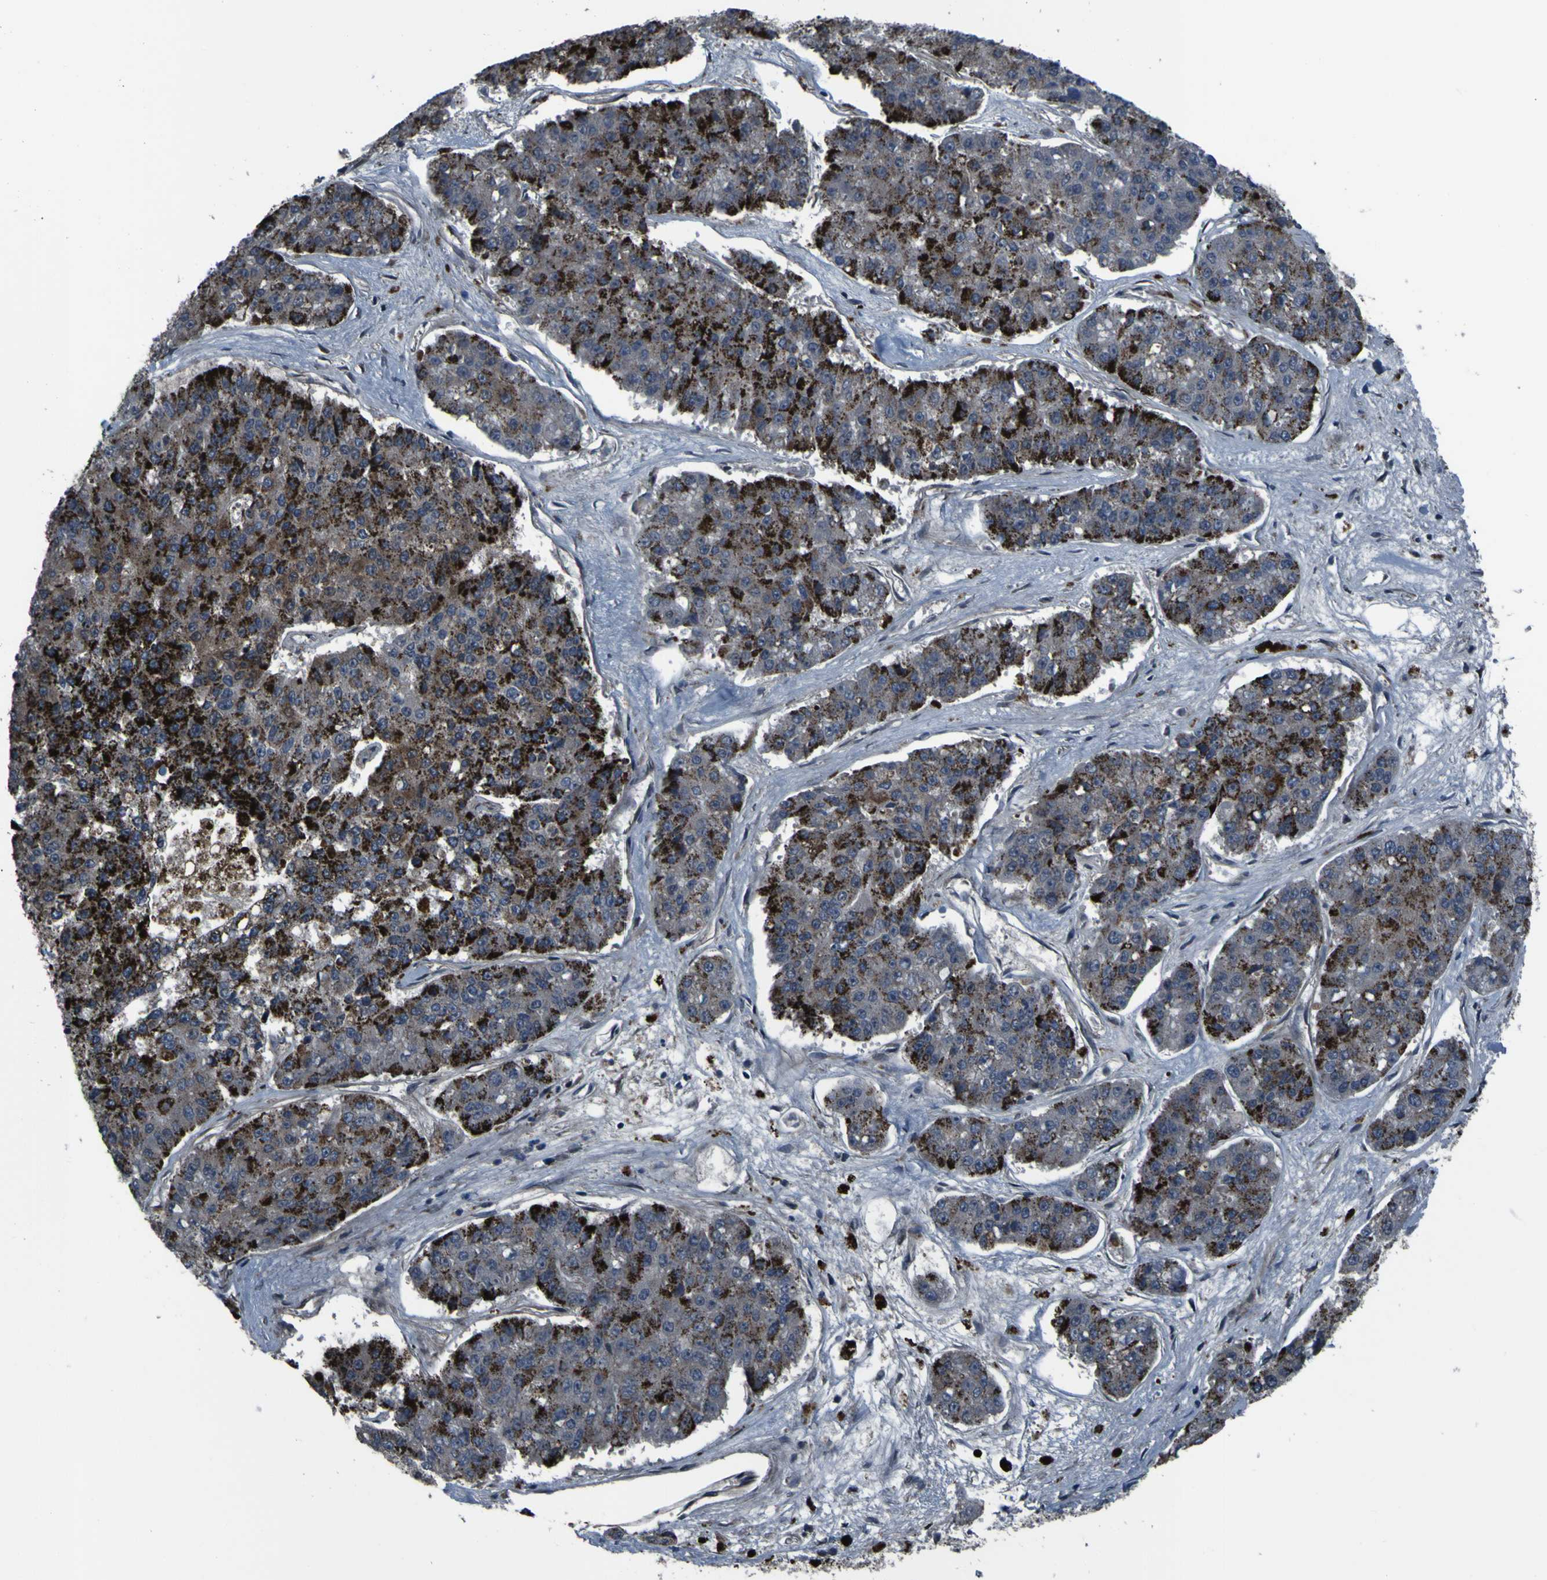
{"staining": {"intensity": "strong", "quantity": ">75%", "location": "cytoplasmic/membranous"}, "tissue": "pancreatic cancer", "cell_type": "Tumor cells", "image_type": "cancer", "snomed": [{"axis": "morphology", "description": "Adenocarcinoma, NOS"}, {"axis": "topography", "description": "Pancreas"}], "caption": "The photomicrograph exhibits a brown stain indicating the presence of a protein in the cytoplasmic/membranous of tumor cells in pancreatic cancer.", "gene": "OSTM1", "patient": {"sex": "male", "age": 50}}